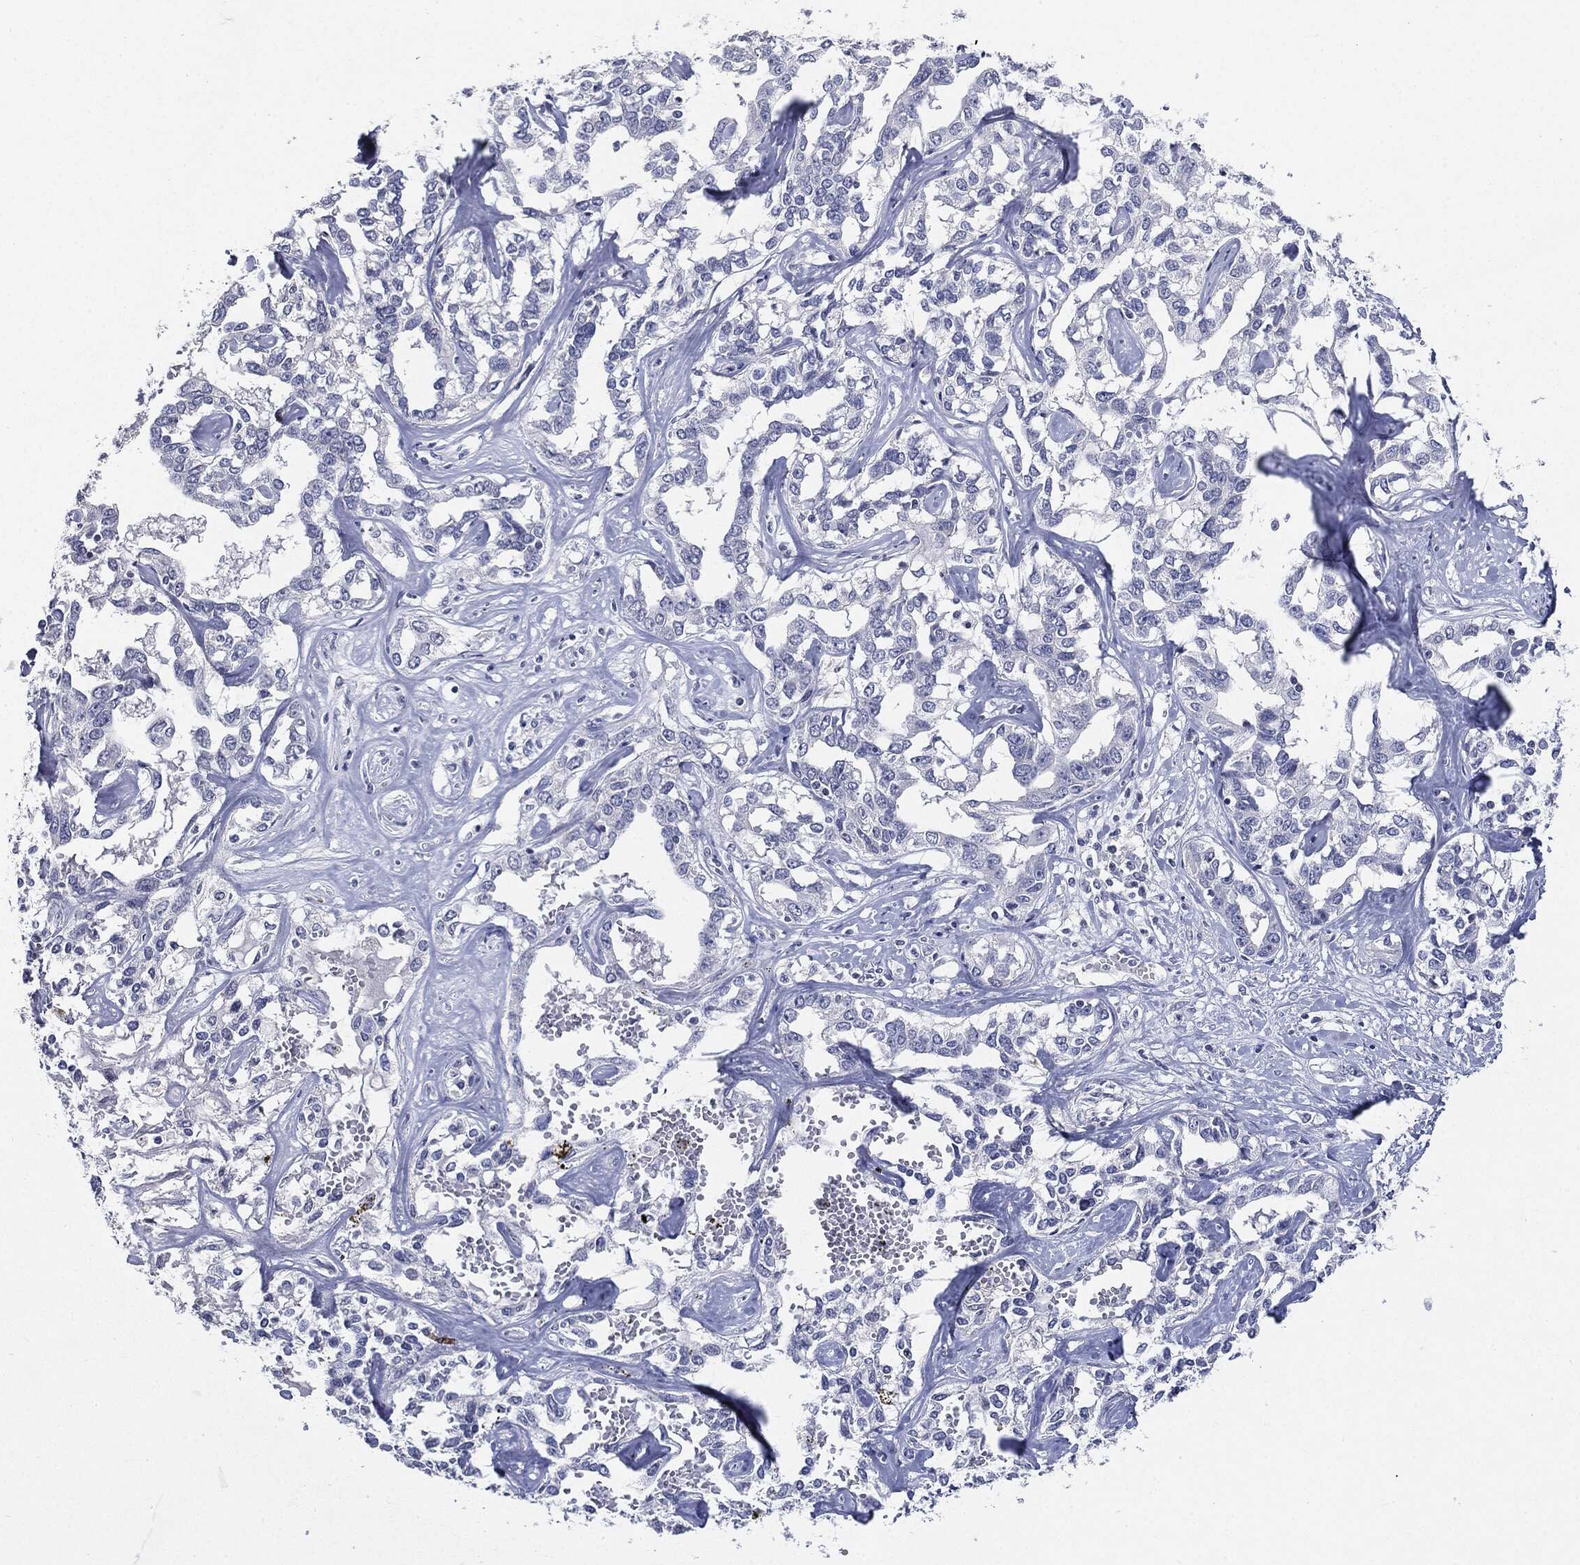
{"staining": {"intensity": "negative", "quantity": "none", "location": "none"}, "tissue": "liver cancer", "cell_type": "Tumor cells", "image_type": "cancer", "snomed": [{"axis": "morphology", "description": "Cholangiocarcinoma"}, {"axis": "topography", "description": "Liver"}], "caption": "High magnification brightfield microscopy of liver cancer stained with DAB (brown) and counterstained with hematoxylin (blue): tumor cells show no significant positivity.", "gene": "CGB1", "patient": {"sex": "male", "age": 59}}